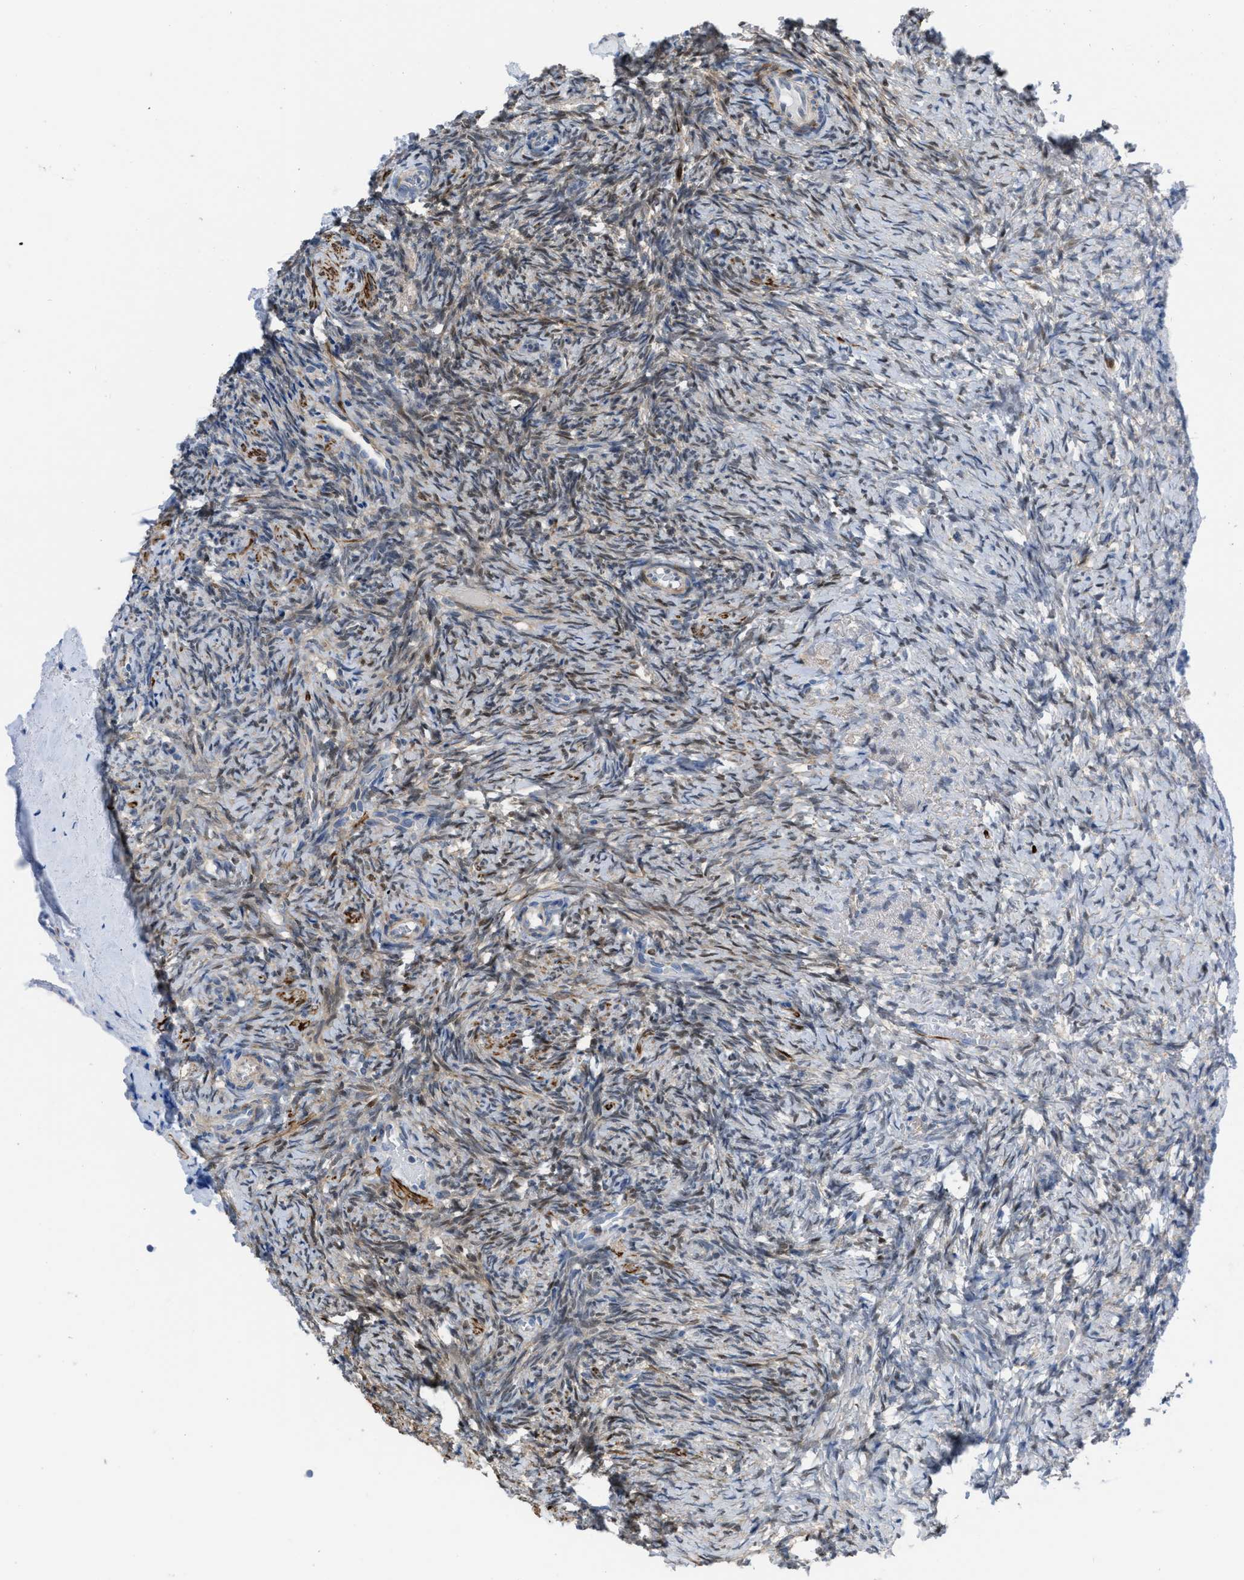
{"staining": {"intensity": "weak", "quantity": "25%-75%", "location": "cytoplasmic/membranous,nuclear"}, "tissue": "ovary", "cell_type": "Ovarian stroma cells", "image_type": "normal", "snomed": [{"axis": "morphology", "description": "Normal tissue, NOS"}, {"axis": "topography", "description": "Ovary"}], "caption": "The histopathology image displays a brown stain indicating the presence of a protein in the cytoplasmic/membranous,nuclear of ovarian stroma cells in ovary.", "gene": "PRMT2", "patient": {"sex": "female", "age": 41}}